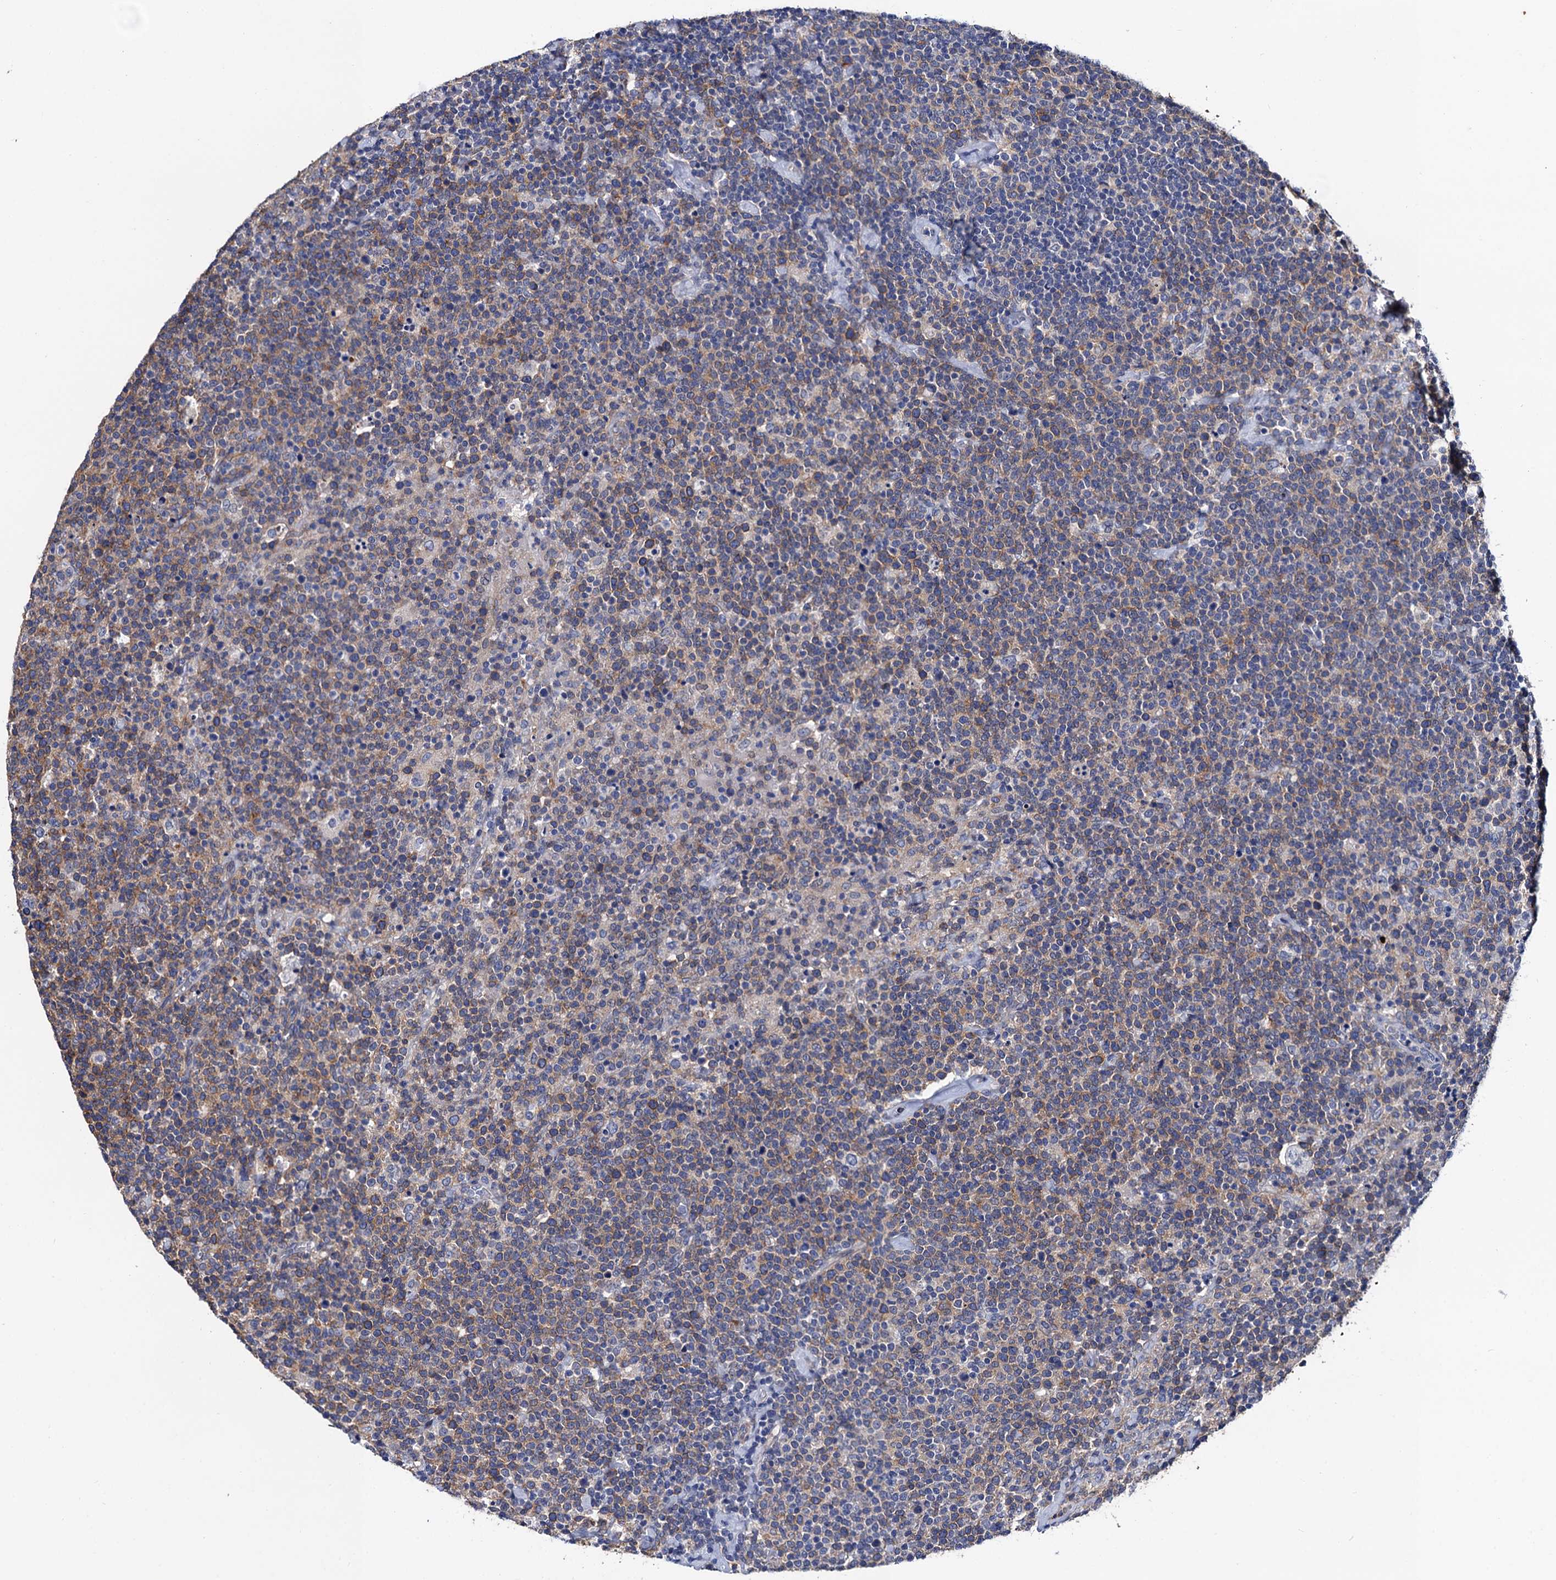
{"staining": {"intensity": "moderate", "quantity": "25%-75%", "location": "cytoplasmic/membranous"}, "tissue": "lymphoma", "cell_type": "Tumor cells", "image_type": "cancer", "snomed": [{"axis": "morphology", "description": "Malignant lymphoma, non-Hodgkin's type, High grade"}, {"axis": "topography", "description": "Lymph node"}], "caption": "Moderate cytoplasmic/membranous protein expression is appreciated in about 25%-75% of tumor cells in lymphoma. (DAB (3,3'-diaminobenzidine) = brown stain, brightfield microscopy at high magnification).", "gene": "ZDHHC18", "patient": {"sex": "male", "age": 61}}